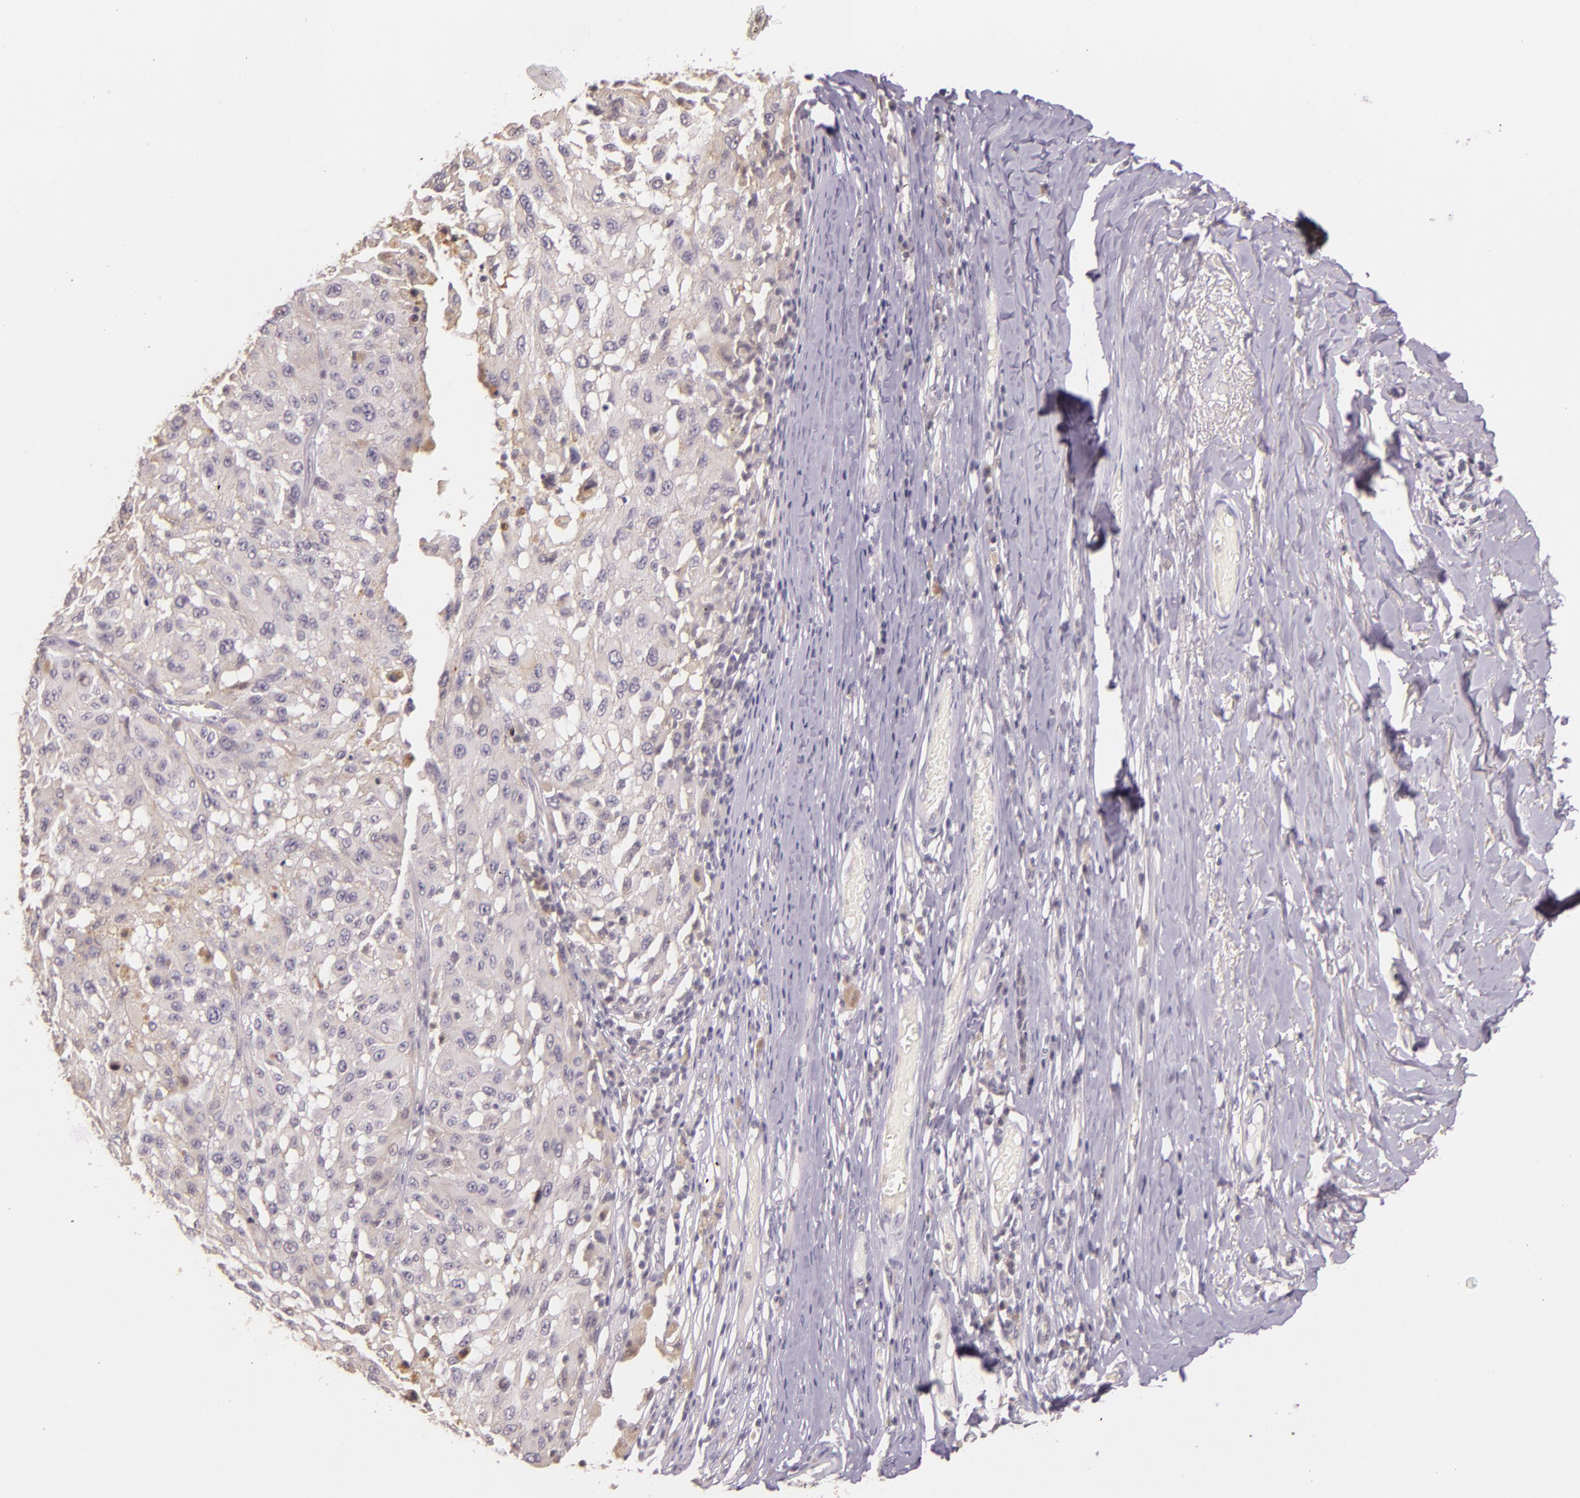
{"staining": {"intensity": "negative", "quantity": "none", "location": "none"}, "tissue": "melanoma", "cell_type": "Tumor cells", "image_type": "cancer", "snomed": [{"axis": "morphology", "description": "Malignant melanoma, NOS"}, {"axis": "topography", "description": "Skin"}], "caption": "Immunohistochemical staining of human malignant melanoma reveals no significant staining in tumor cells.", "gene": "ARMH4", "patient": {"sex": "female", "age": 77}}